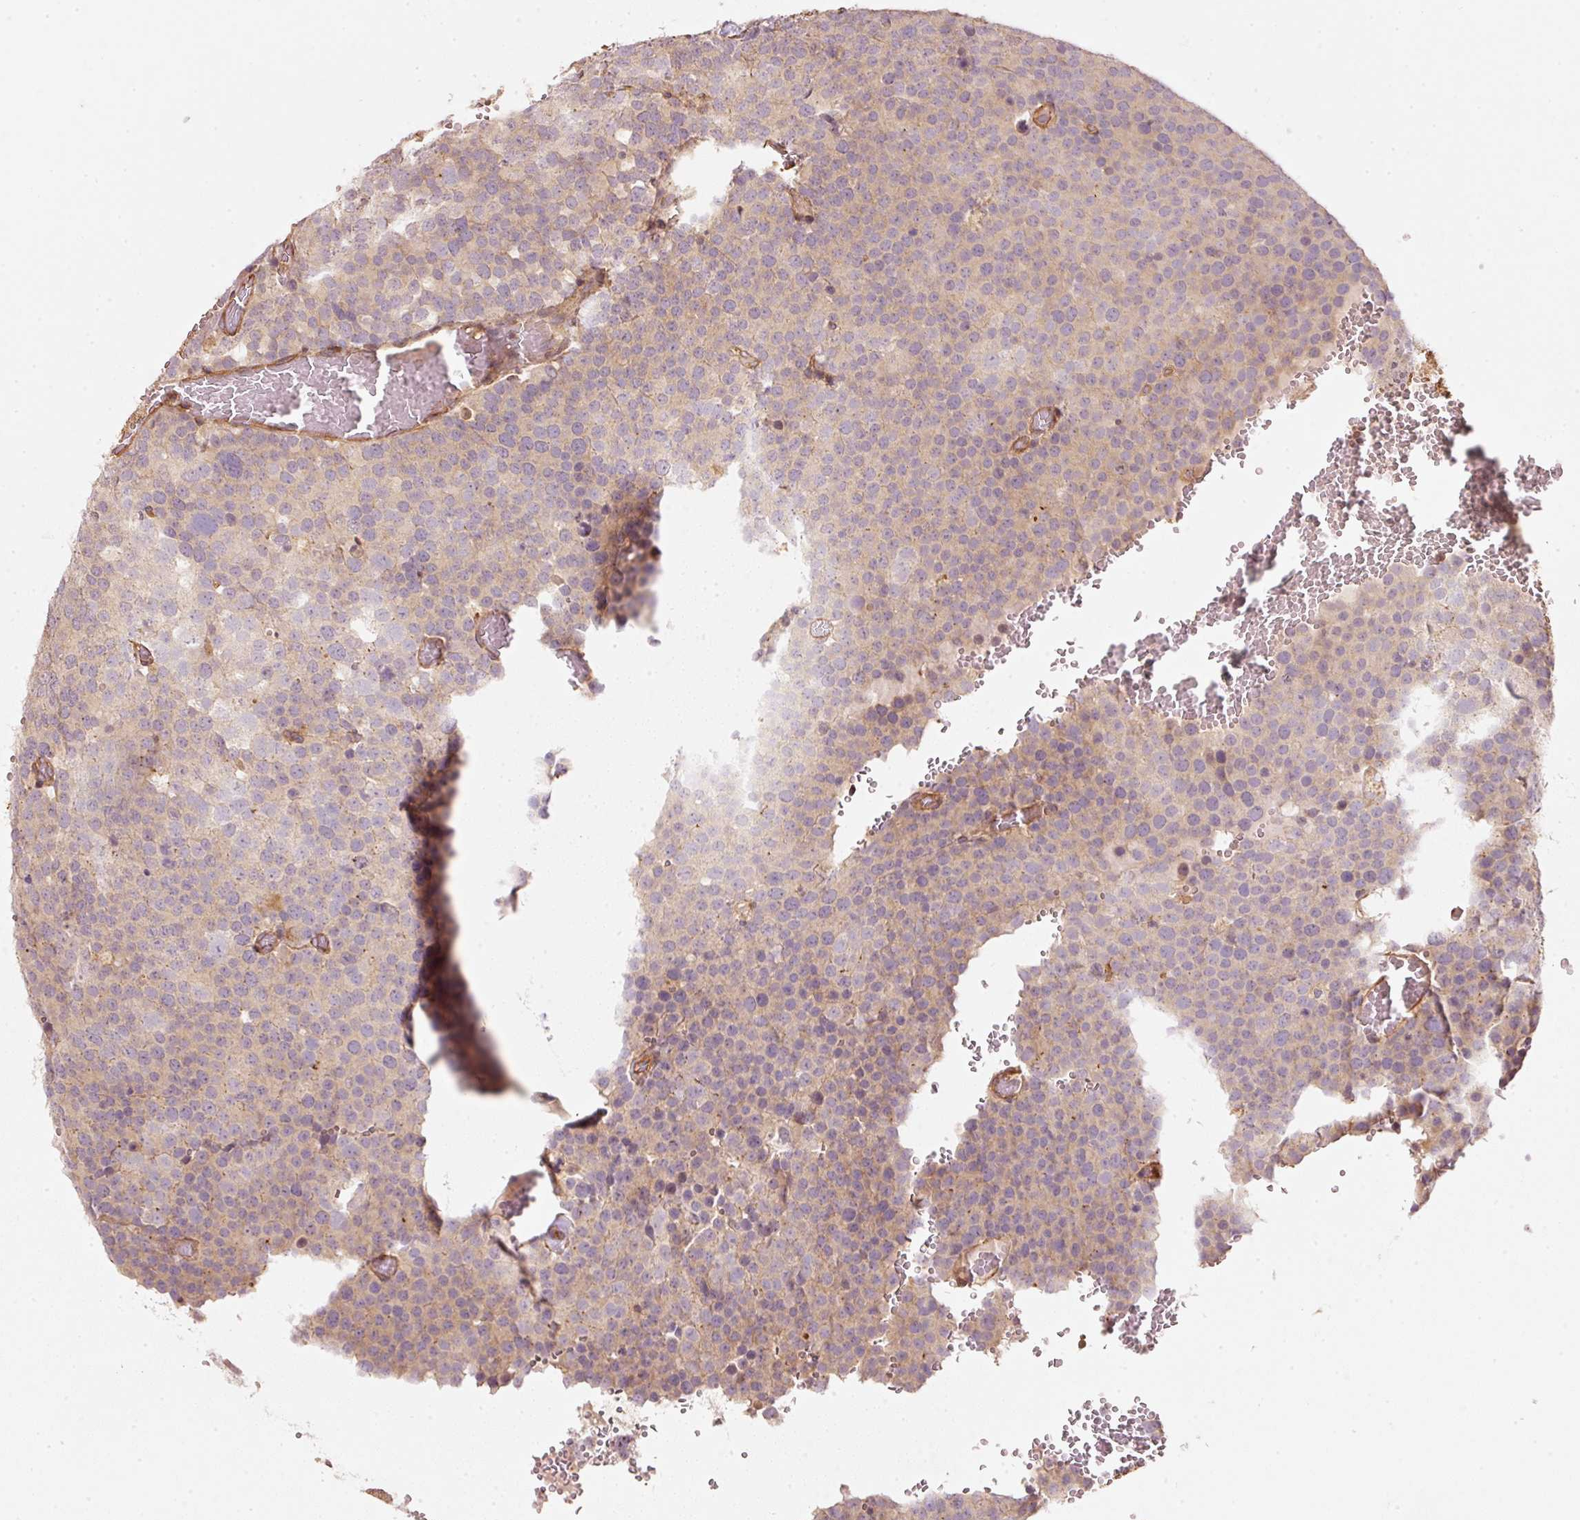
{"staining": {"intensity": "weak", "quantity": "<25%", "location": "cytoplasmic/membranous"}, "tissue": "testis cancer", "cell_type": "Tumor cells", "image_type": "cancer", "snomed": [{"axis": "morphology", "description": "Seminoma, NOS"}, {"axis": "topography", "description": "Testis"}], "caption": "Micrograph shows no protein staining in tumor cells of seminoma (testis) tissue.", "gene": "CEP95", "patient": {"sex": "male", "age": 71}}